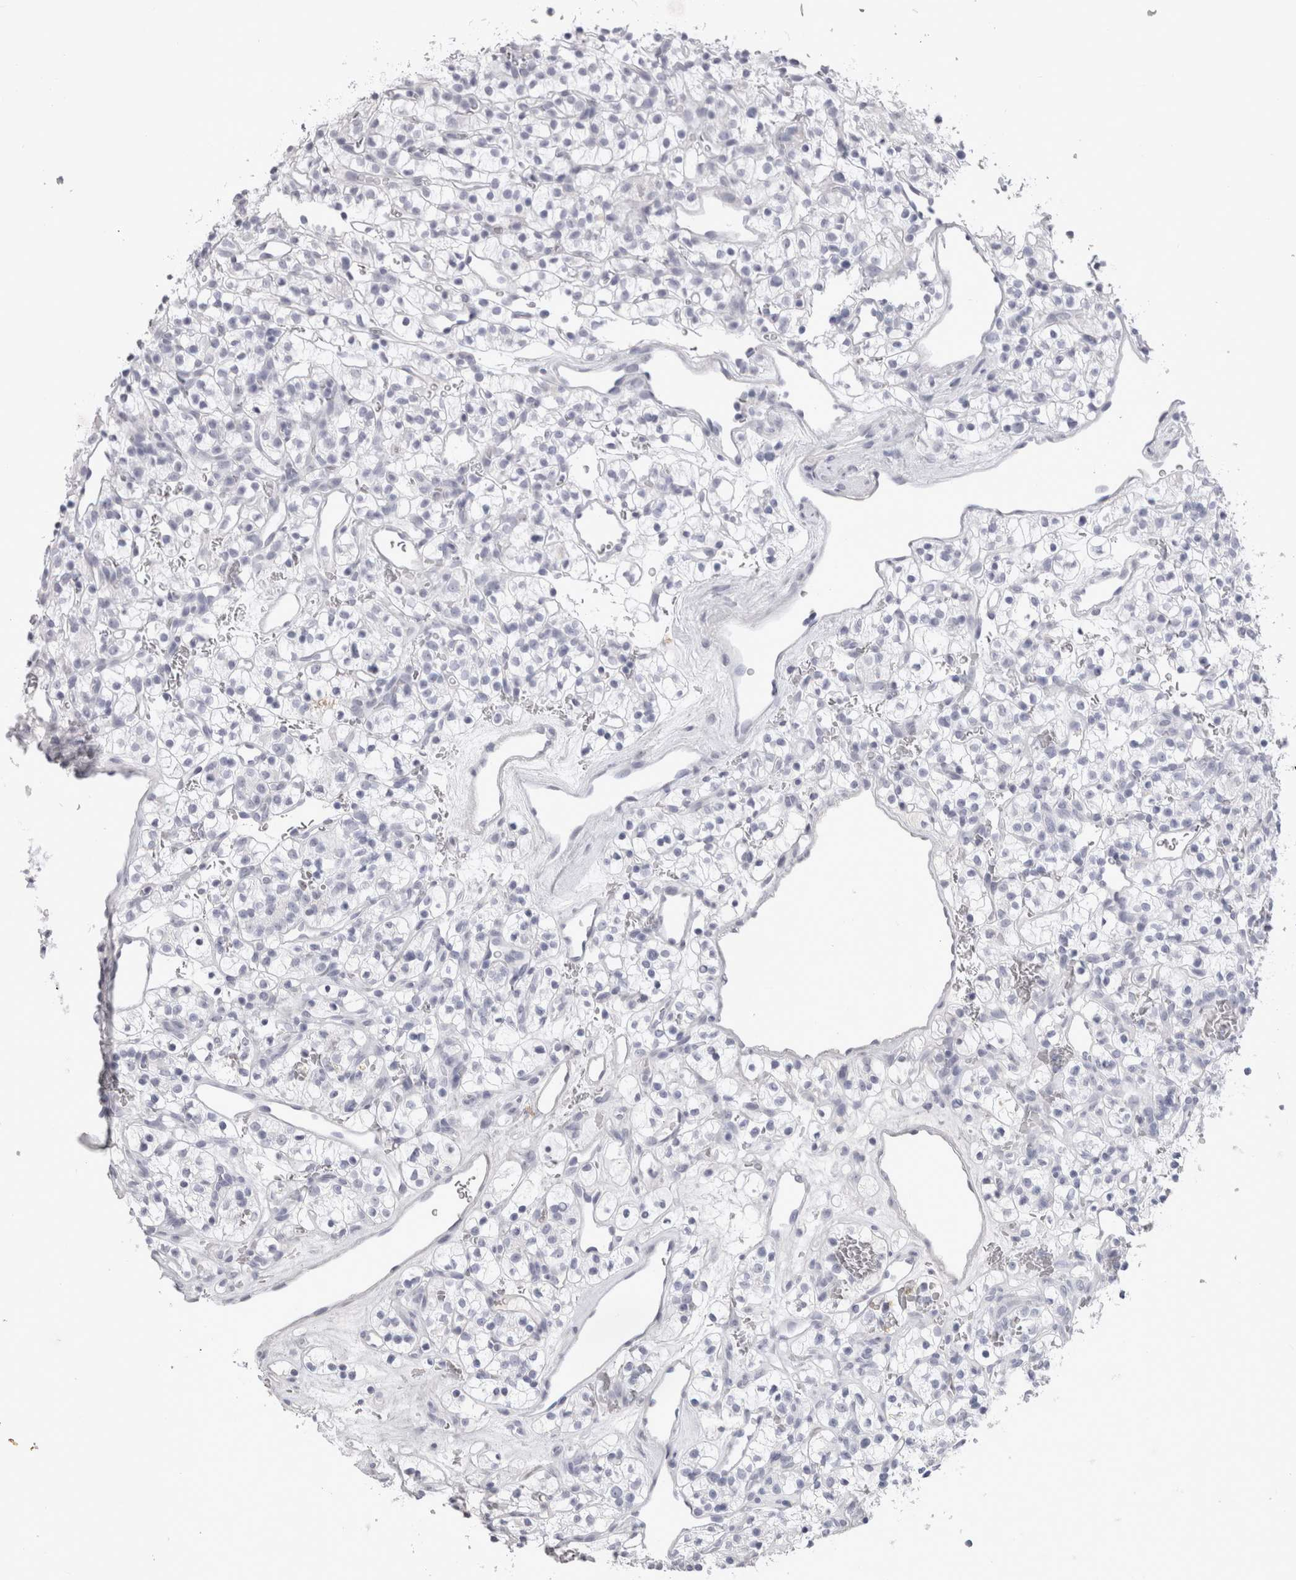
{"staining": {"intensity": "negative", "quantity": "none", "location": "none"}, "tissue": "renal cancer", "cell_type": "Tumor cells", "image_type": "cancer", "snomed": [{"axis": "morphology", "description": "Adenocarcinoma, NOS"}, {"axis": "topography", "description": "Kidney"}], "caption": "This photomicrograph is of adenocarcinoma (renal) stained with immunohistochemistry to label a protein in brown with the nuclei are counter-stained blue. There is no positivity in tumor cells. (Stains: DAB immunohistochemistry with hematoxylin counter stain, Microscopy: brightfield microscopy at high magnification).", "gene": "ADAM2", "patient": {"sex": "female", "age": 57}}